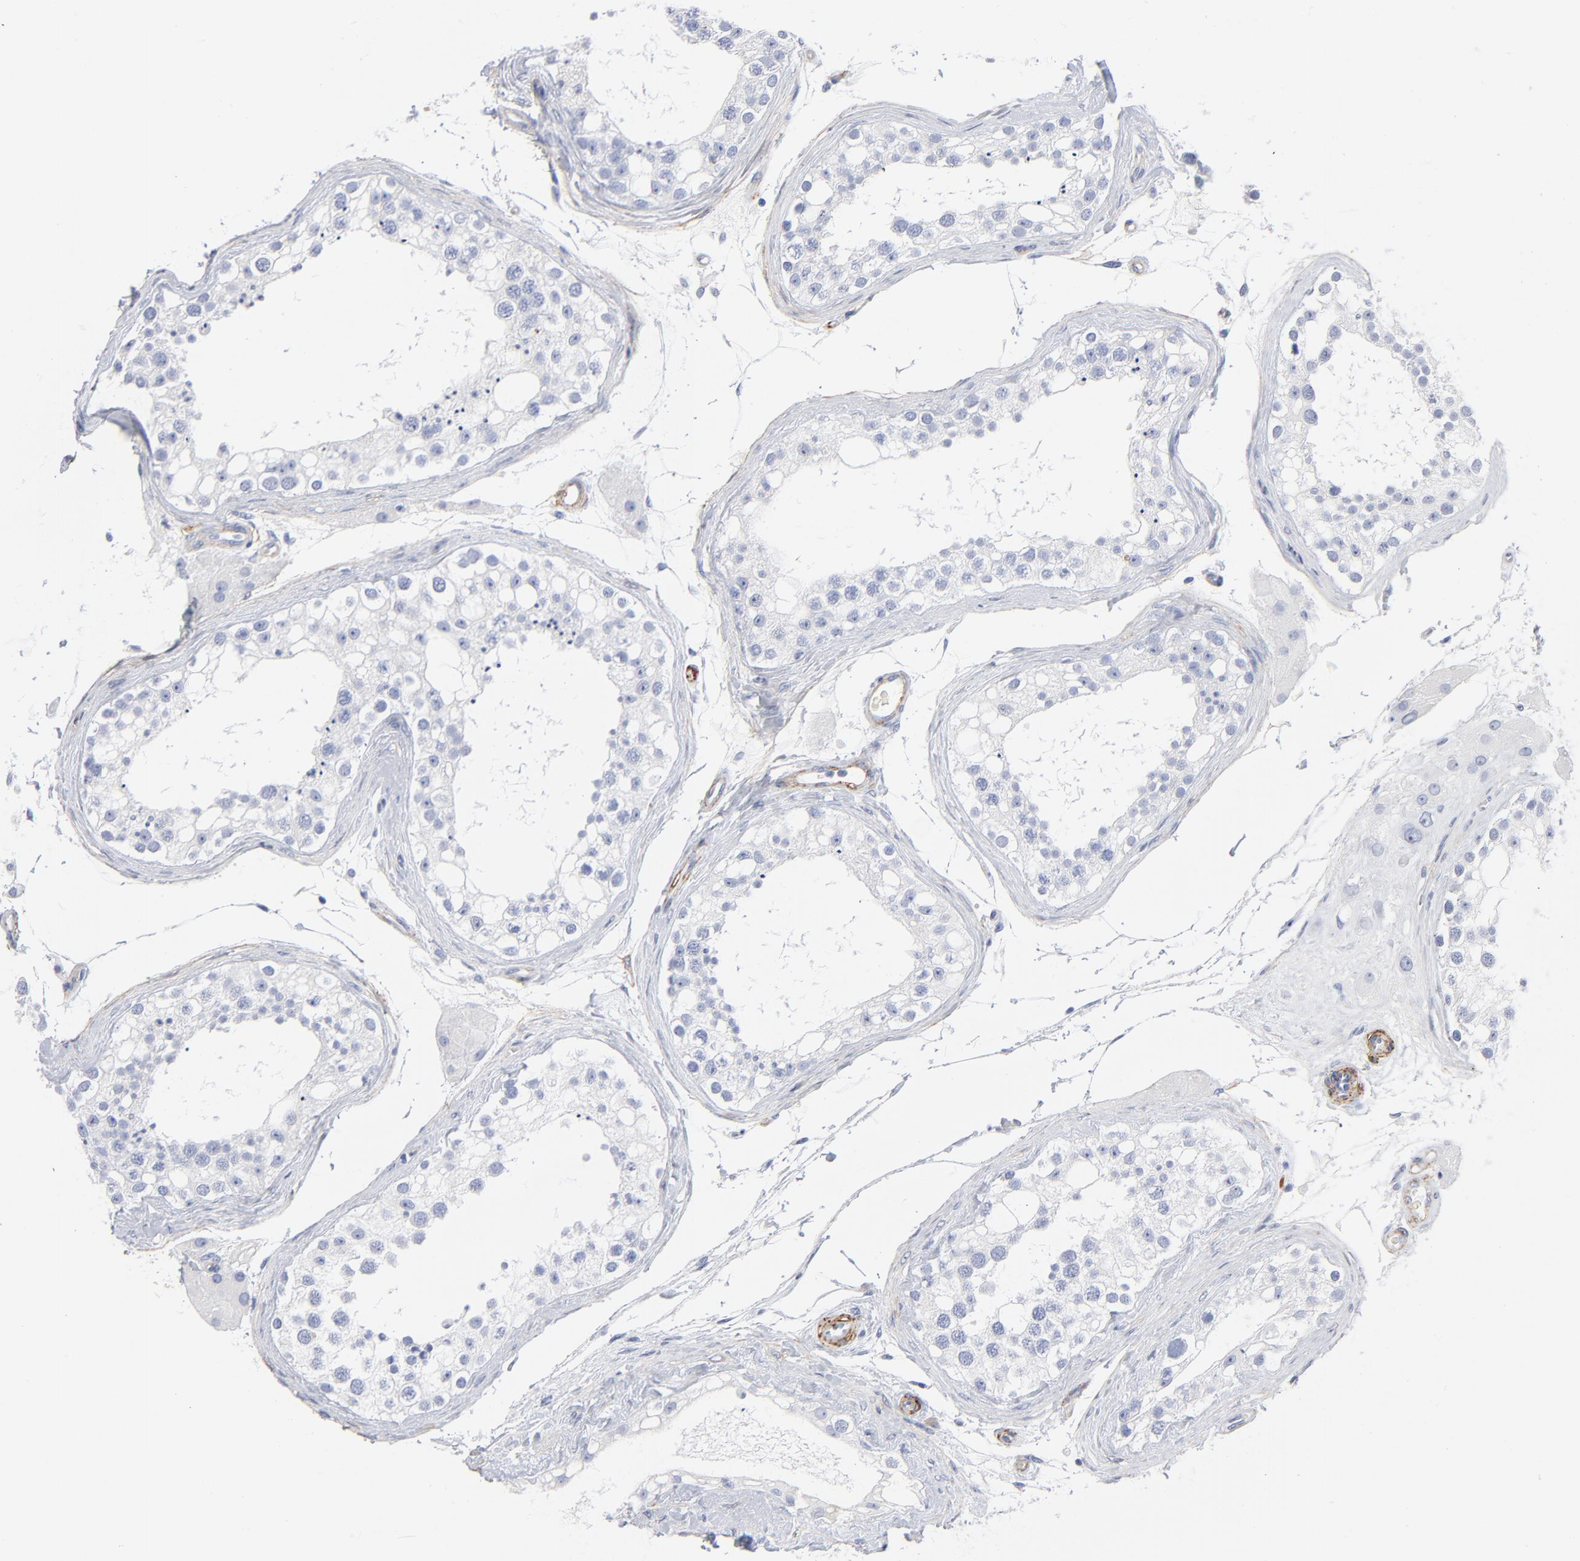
{"staining": {"intensity": "negative", "quantity": "none", "location": "none"}, "tissue": "testis", "cell_type": "Cells in seminiferous ducts", "image_type": "normal", "snomed": [{"axis": "morphology", "description": "Normal tissue, NOS"}, {"axis": "topography", "description": "Testis"}], "caption": "This micrograph is of normal testis stained with IHC to label a protein in brown with the nuclei are counter-stained blue. There is no staining in cells in seminiferous ducts.", "gene": "AGTR1", "patient": {"sex": "male", "age": 68}}